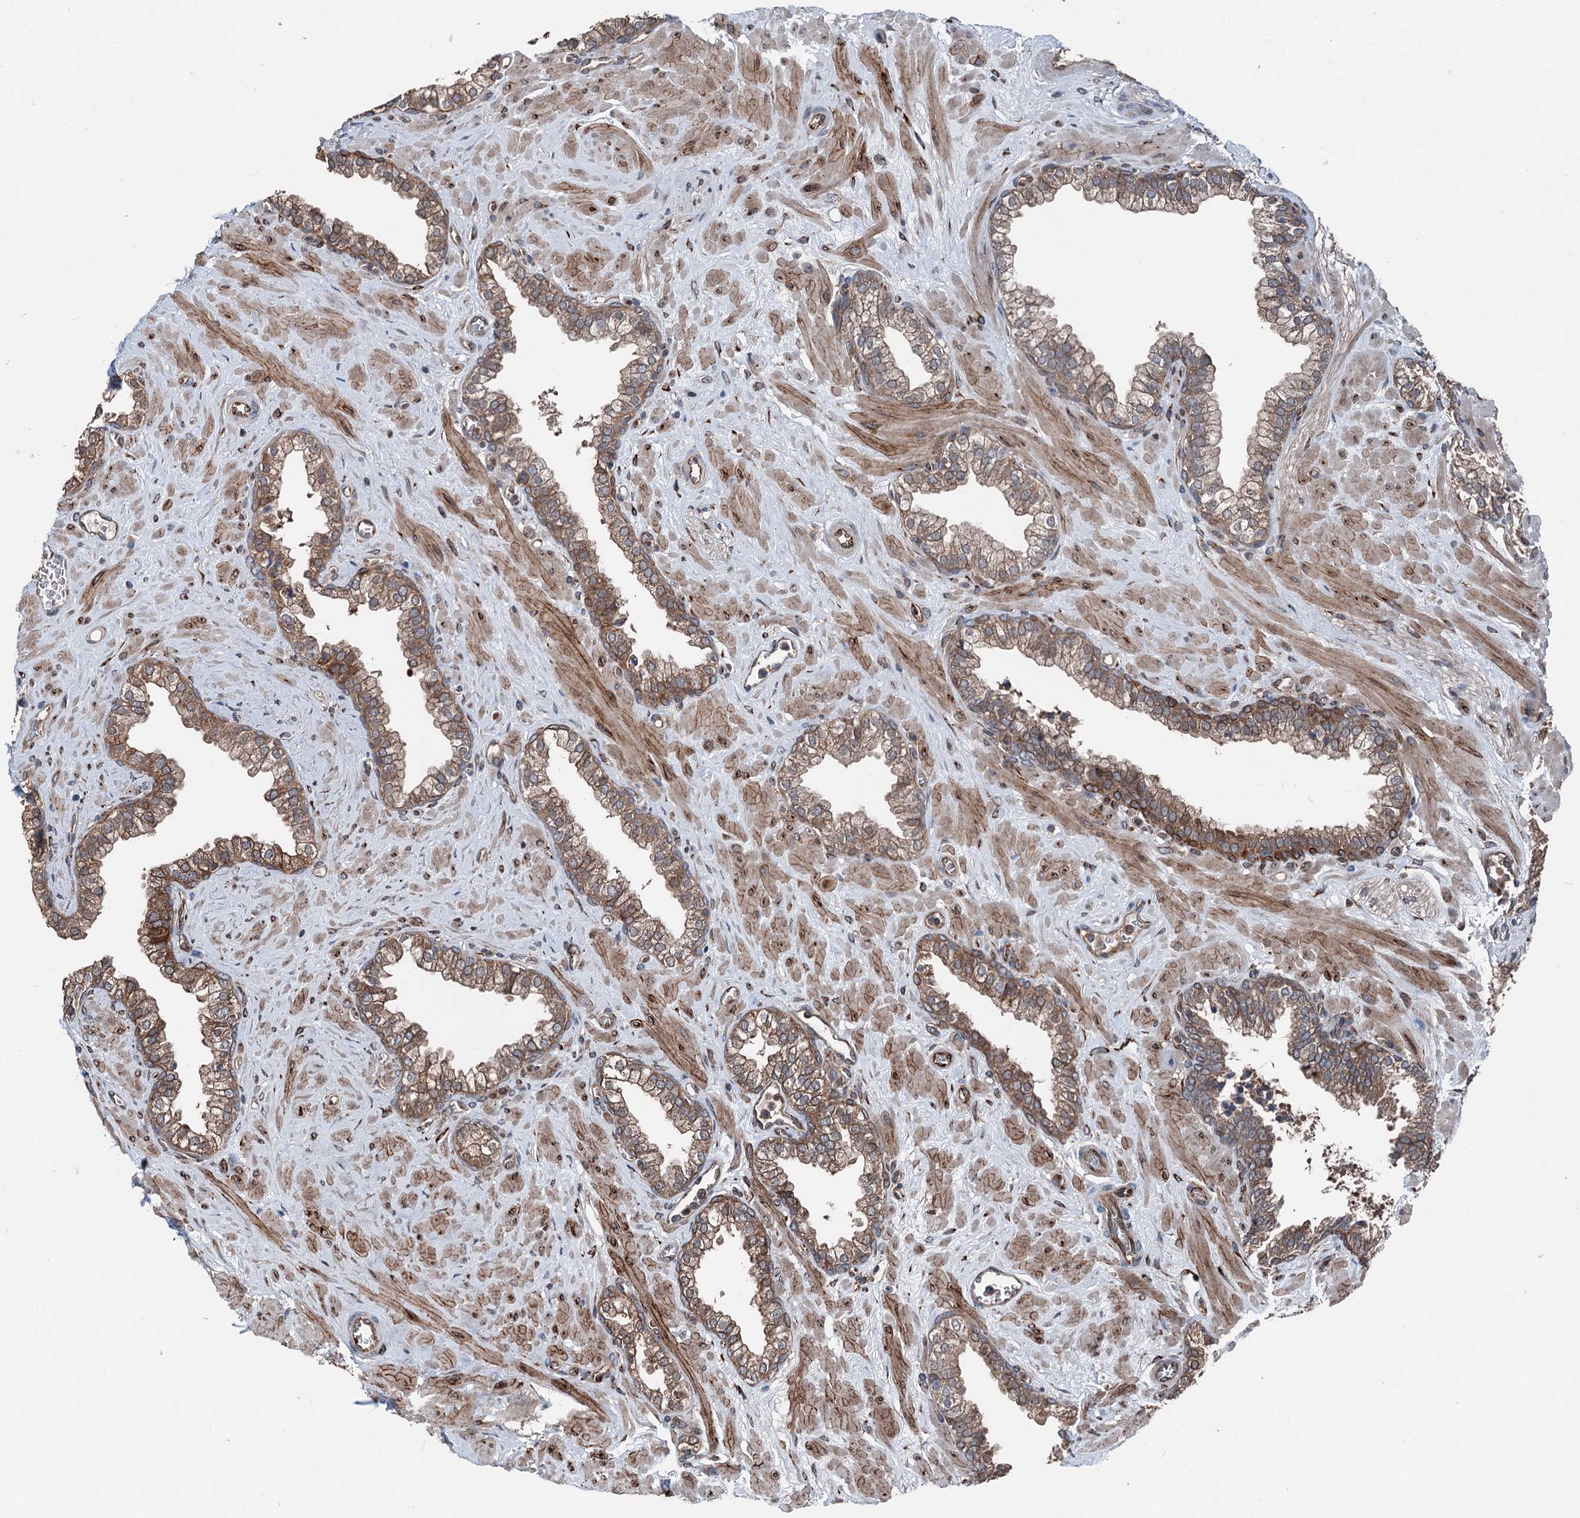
{"staining": {"intensity": "moderate", "quantity": ">75%", "location": "cytoplasmic/membranous"}, "tissue": "prostate", "cell_type": "Glandular cells", "image_type": "normal", "snomed": [{"axis": "morphology", "description": "Normal tissue, NOS"}, {"axis": "morphology", "description": "Urothelial carcinoma, Low grade"}, {"axis": "topography", "description": "Urinary bladder"}, {"axis": "topography", "description": "Prostate"}], "caption": "Protein staining by IHC displays moderate cytoplasmic/membranous positivity in approximately >75% of glandular cells in normal prostate.", "gene": "DDIAS", "patient": {"sex": "male", "age": 60}}